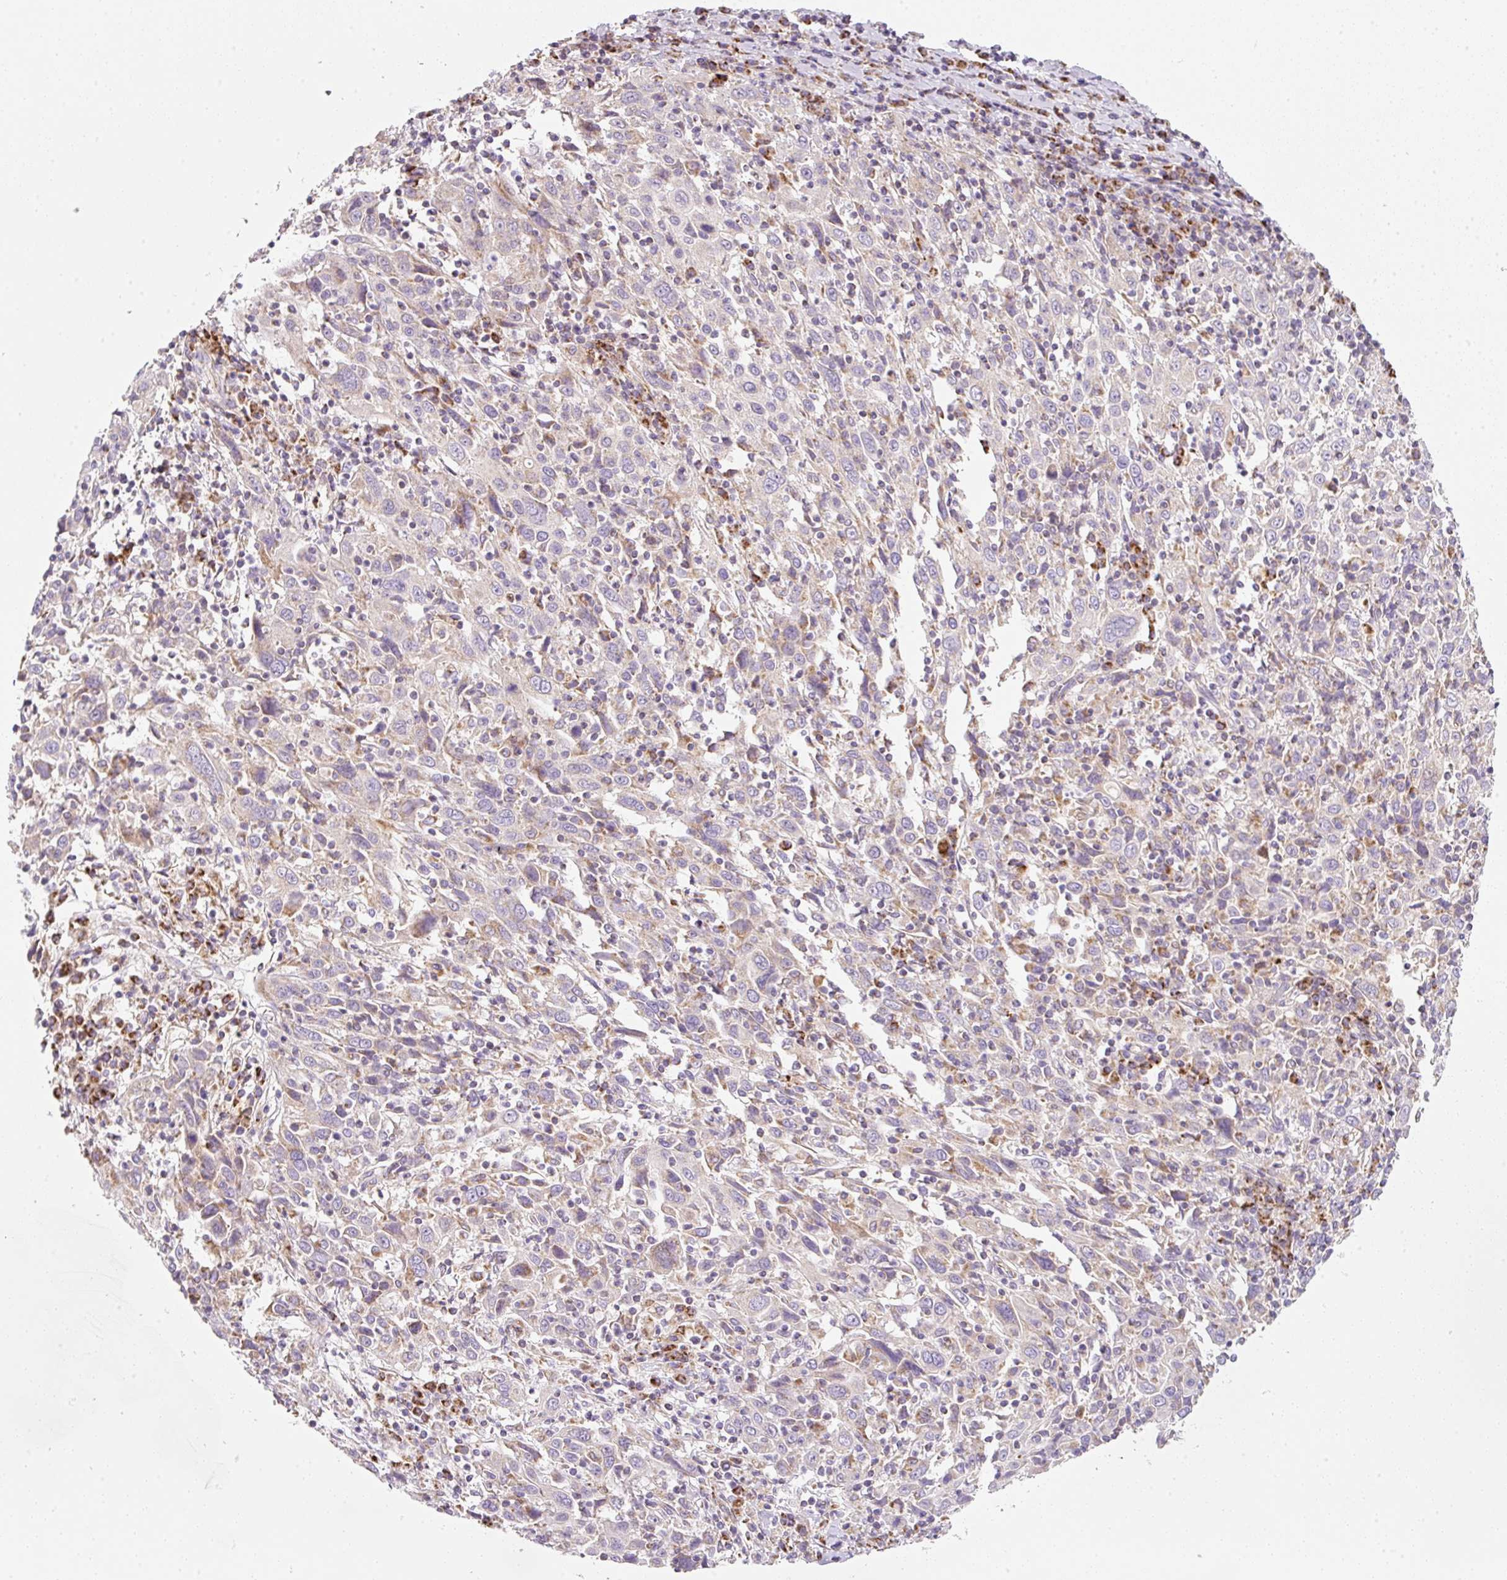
{"staining": {"intensity": "negative", "quantity": "none", "location": "none"}, "tissue": "cervical cancer", "cell_type": "Tumor cells", "image_type": "cancer", "snomed": [{"axis": "morphology", "description": "Squamous cell carcinoma, NOS"}, {"axis": "topography", "description": "Cervix"}], "caption": "This is a micrograph of IHC staining of cervical cancer (squamous cell carcinoma), which shows no expression in tumor cells.", "gene": "NDUFA1", "patient": {"sex": "female", "age": 46}}